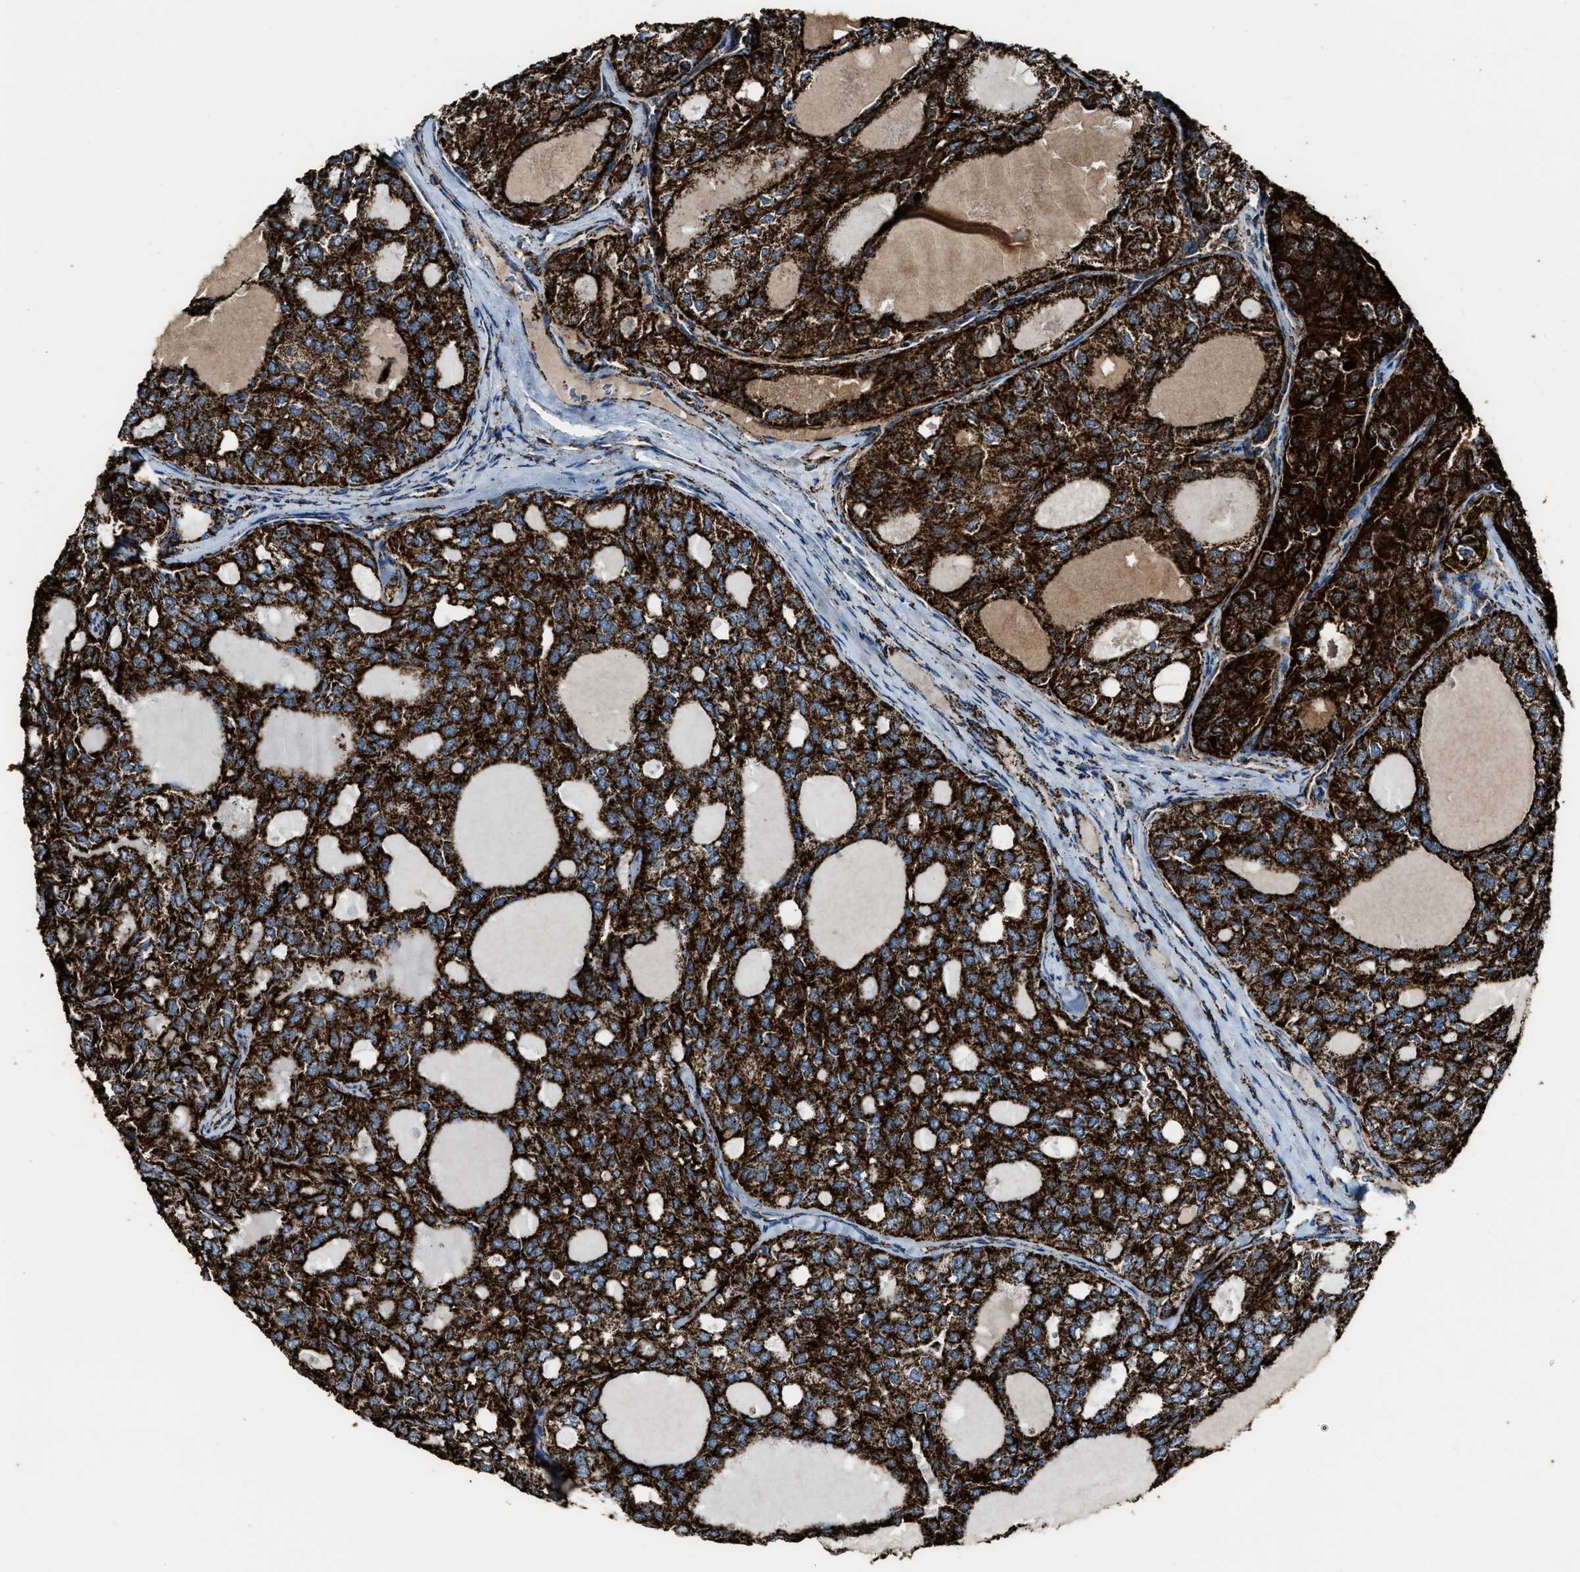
{"staining": {"intensity": "strong", "quantity": ">75%", "location": "cytoplasmic/membranous"}, "tissue": "thyroid cancer", "cell_type": "Tumor cells", "image_type": "cancer", "snomed": [{"axis": "morphology", "description": "Follicular adenoma carcinoma, NOS"}, {"axis": "topography", "description": "Thyroid gland"}], "caption": "Protein staining shows strong cytoplasmic/membranous staining in approximately >75% of tumor cells in follicular adenoma carcinoma (thyroid).", "gene": "MDH2", "patient": {"sex": "male", "age": 75}}